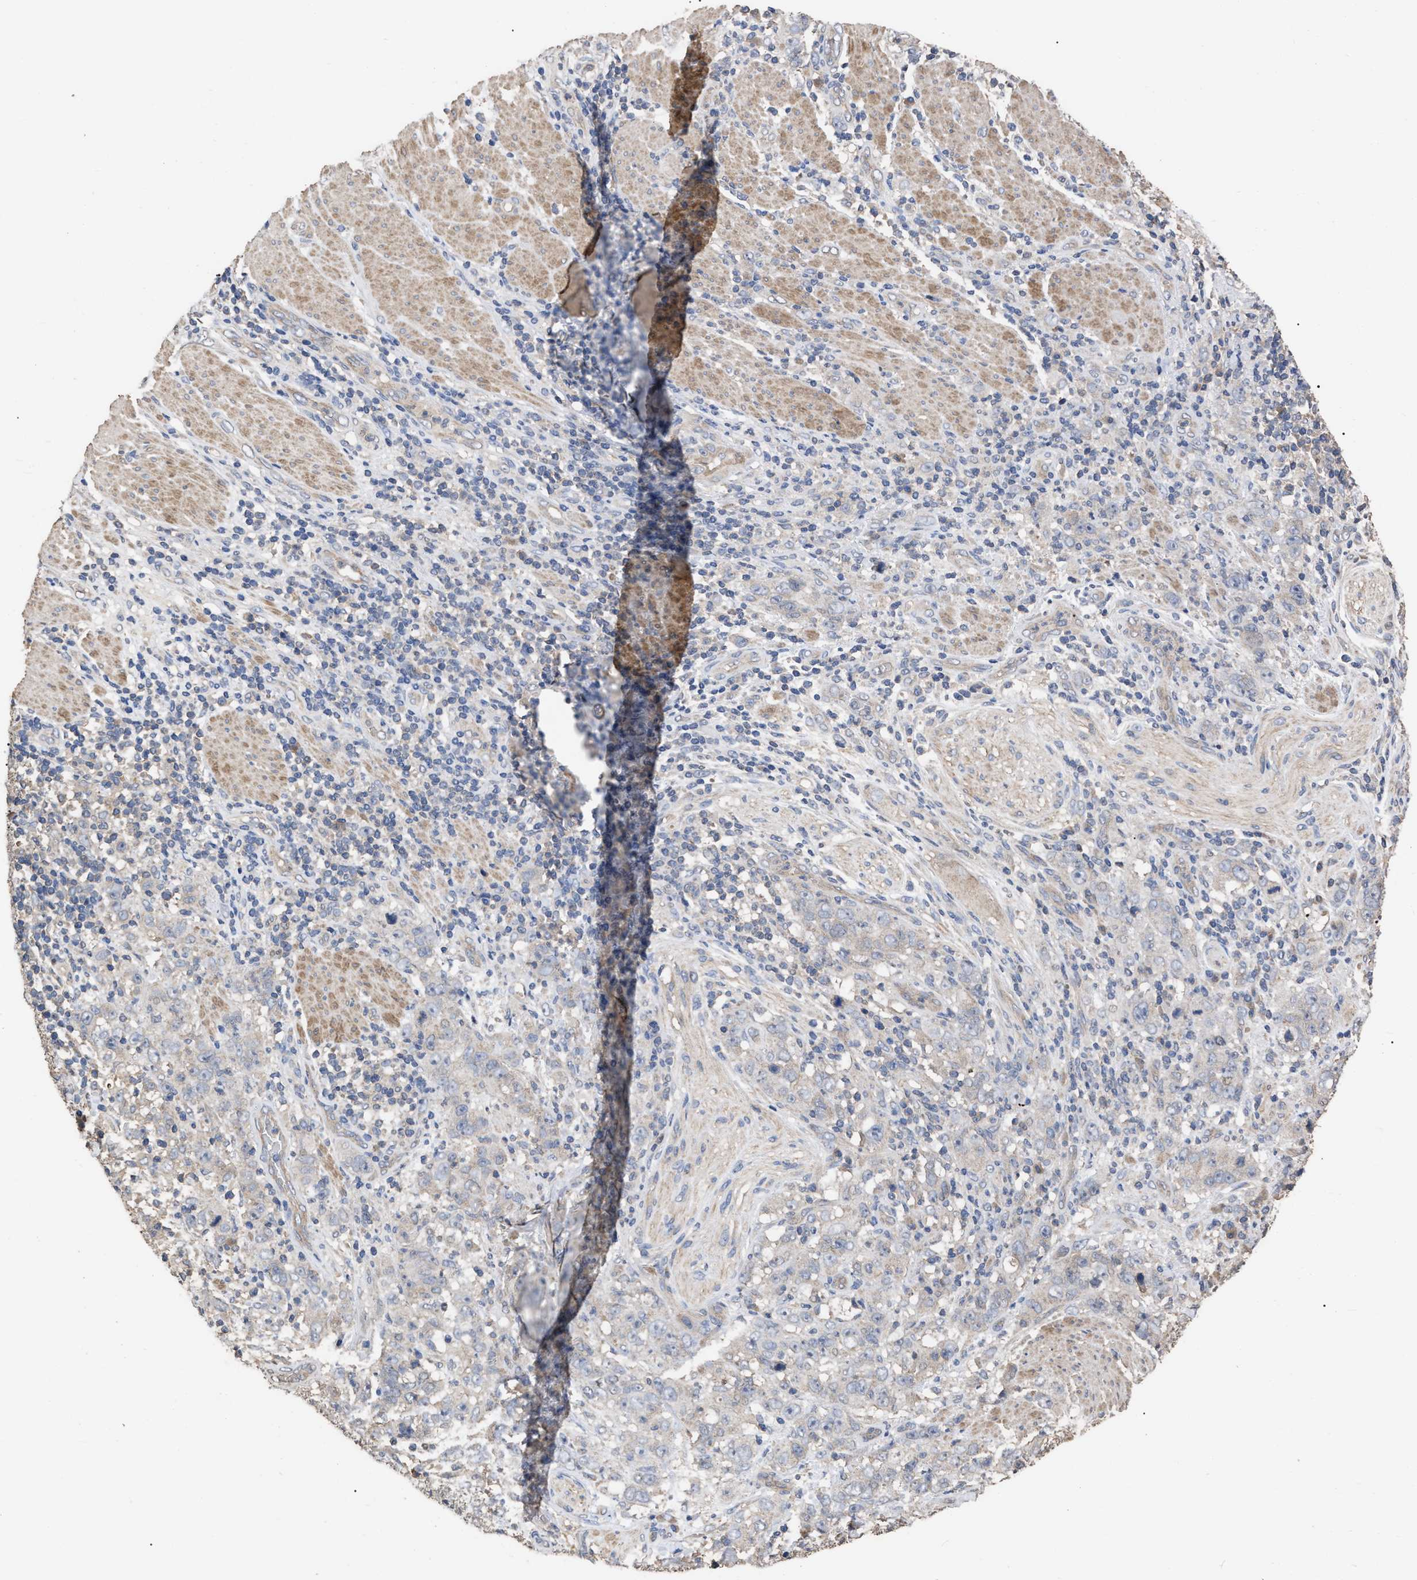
{"staining": {"intensity": "negative", "quantity": "none", "location": "none"}, "tissue": "stomach cancer", "cell_type": "Tumor cells", "image_type": "cancer", "snomed": [{"axis": "morphology", "description": "Adenocarcinoma, NOS"}, {"axis": "topography", "description": "Stomach"}], "caption": "Histopathology image shows no protein positivity in tumor cells of stomach cancer (adenocarcinoma) tissue. Nuclei are stained in blue.", "gene": "BTN2A1", "patient": {"sex": "male", "age": 48}}